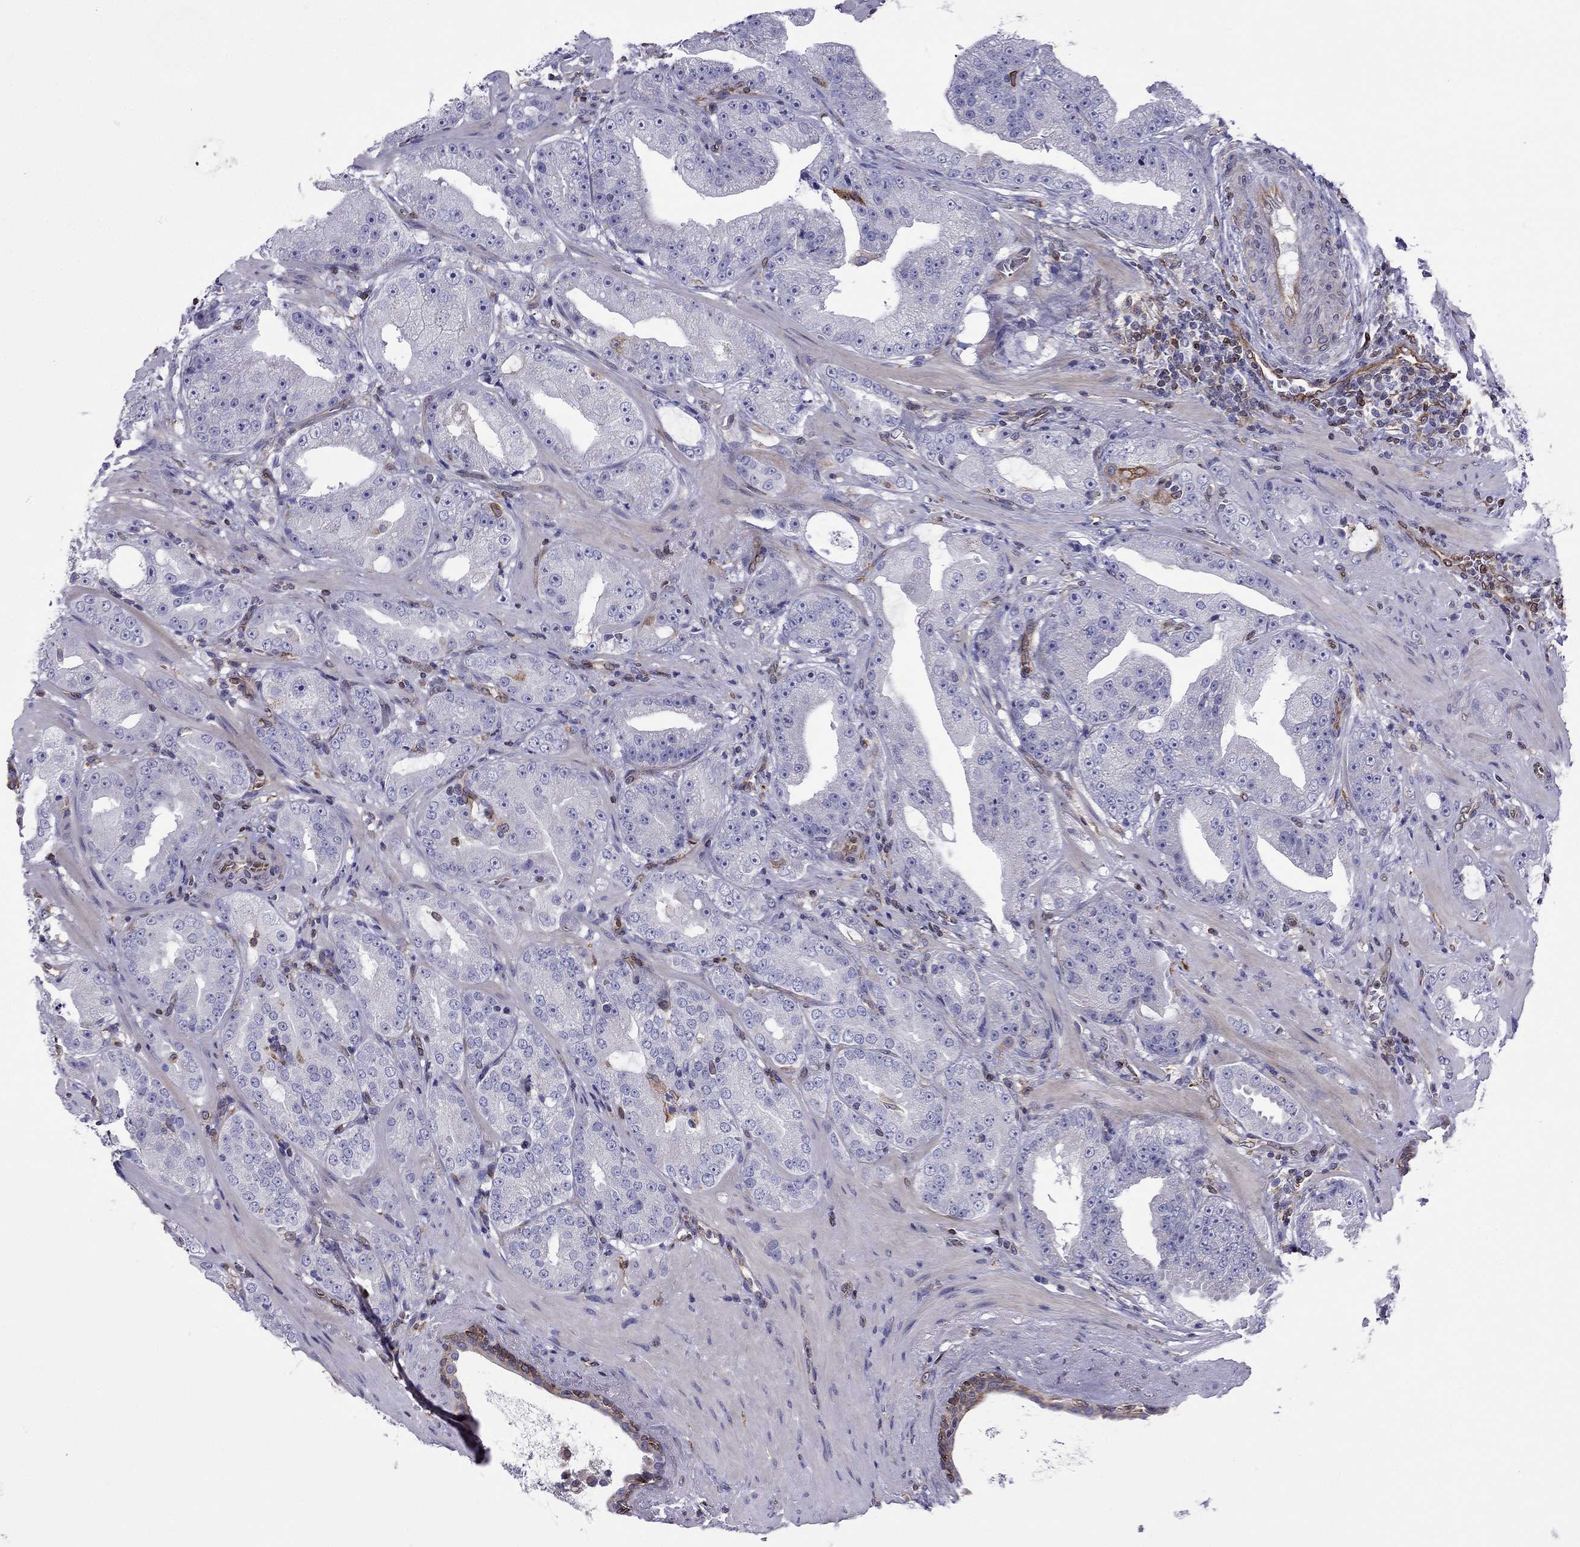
{"staining": {"intensity": "negative", "quantity": "none", "location": "none"}, "tissue": "prostate cancer", "cell_type": "Tumor cells", "image_type": "cancer", "snomed": [{"axis": "morphology", "description": "Adenocarcinoma, Low grade"}, {"axis": "topography", "description": "Prostate"}], "caption": "Micrograph shows no significant protein staining in tumor cells of prostate cancer (adenocarcinoma (low-grade)).", "gene": "GNAL", "patient": {"sex": "male", "age": 62}}